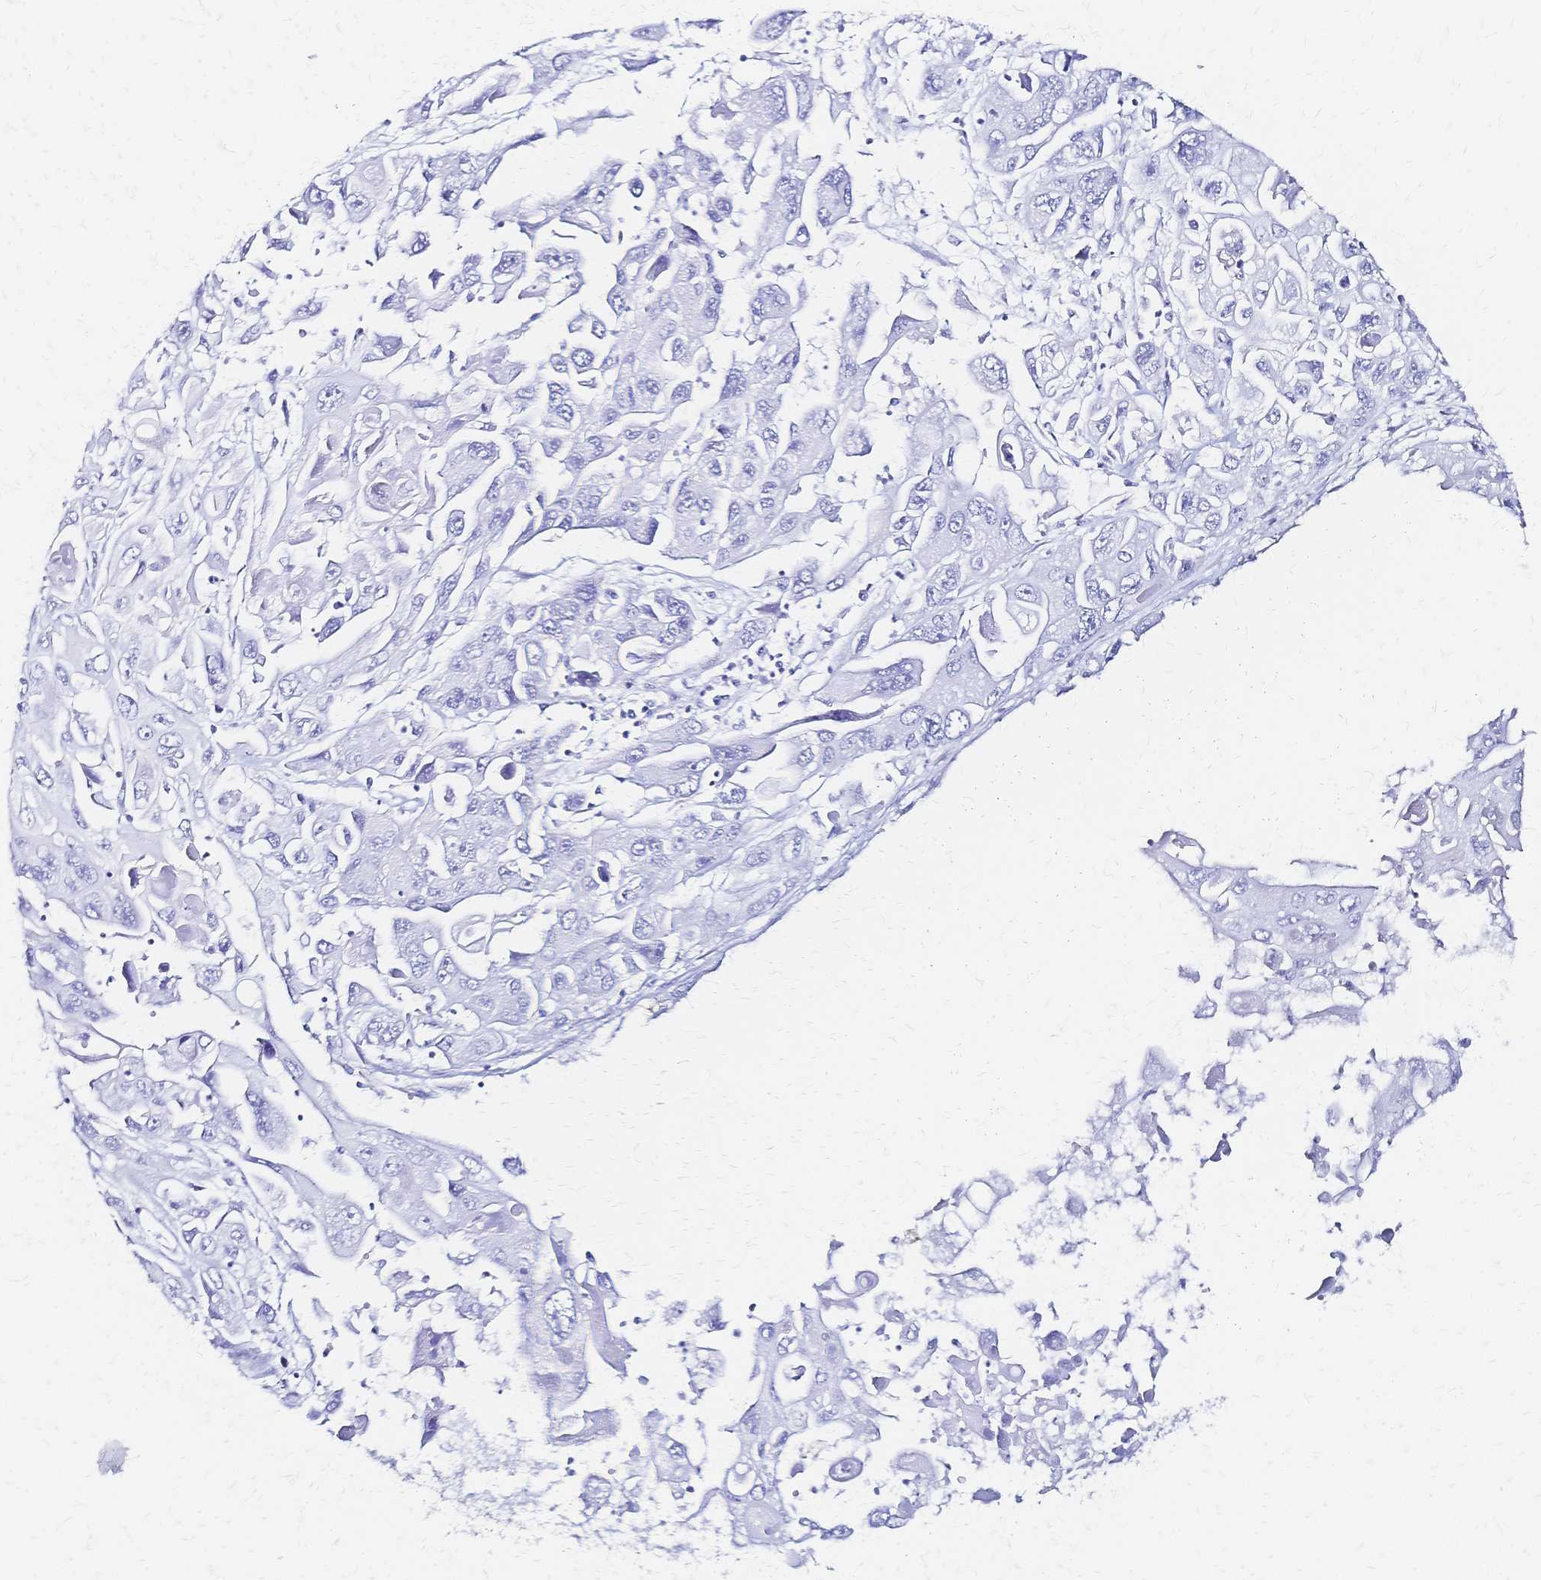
{"staining": {"intensity": "negative", "quantity": "none", "location": "none"}, "tissue": "pancreatic cancer", "cell_type": "Tumor cells", "image_type": "cancer", "snomed": [{"axis": "morphology", "description": "Adenocarcinoma, NOS"}, {"axis": "topography", "description": "Pancreas"}], "caption": "A histopathology image of human pancreatic cancer is negative for staining in tumor cells.", "gene": "SLC5A1", "patient": {"sex": "male", "age": 70}}